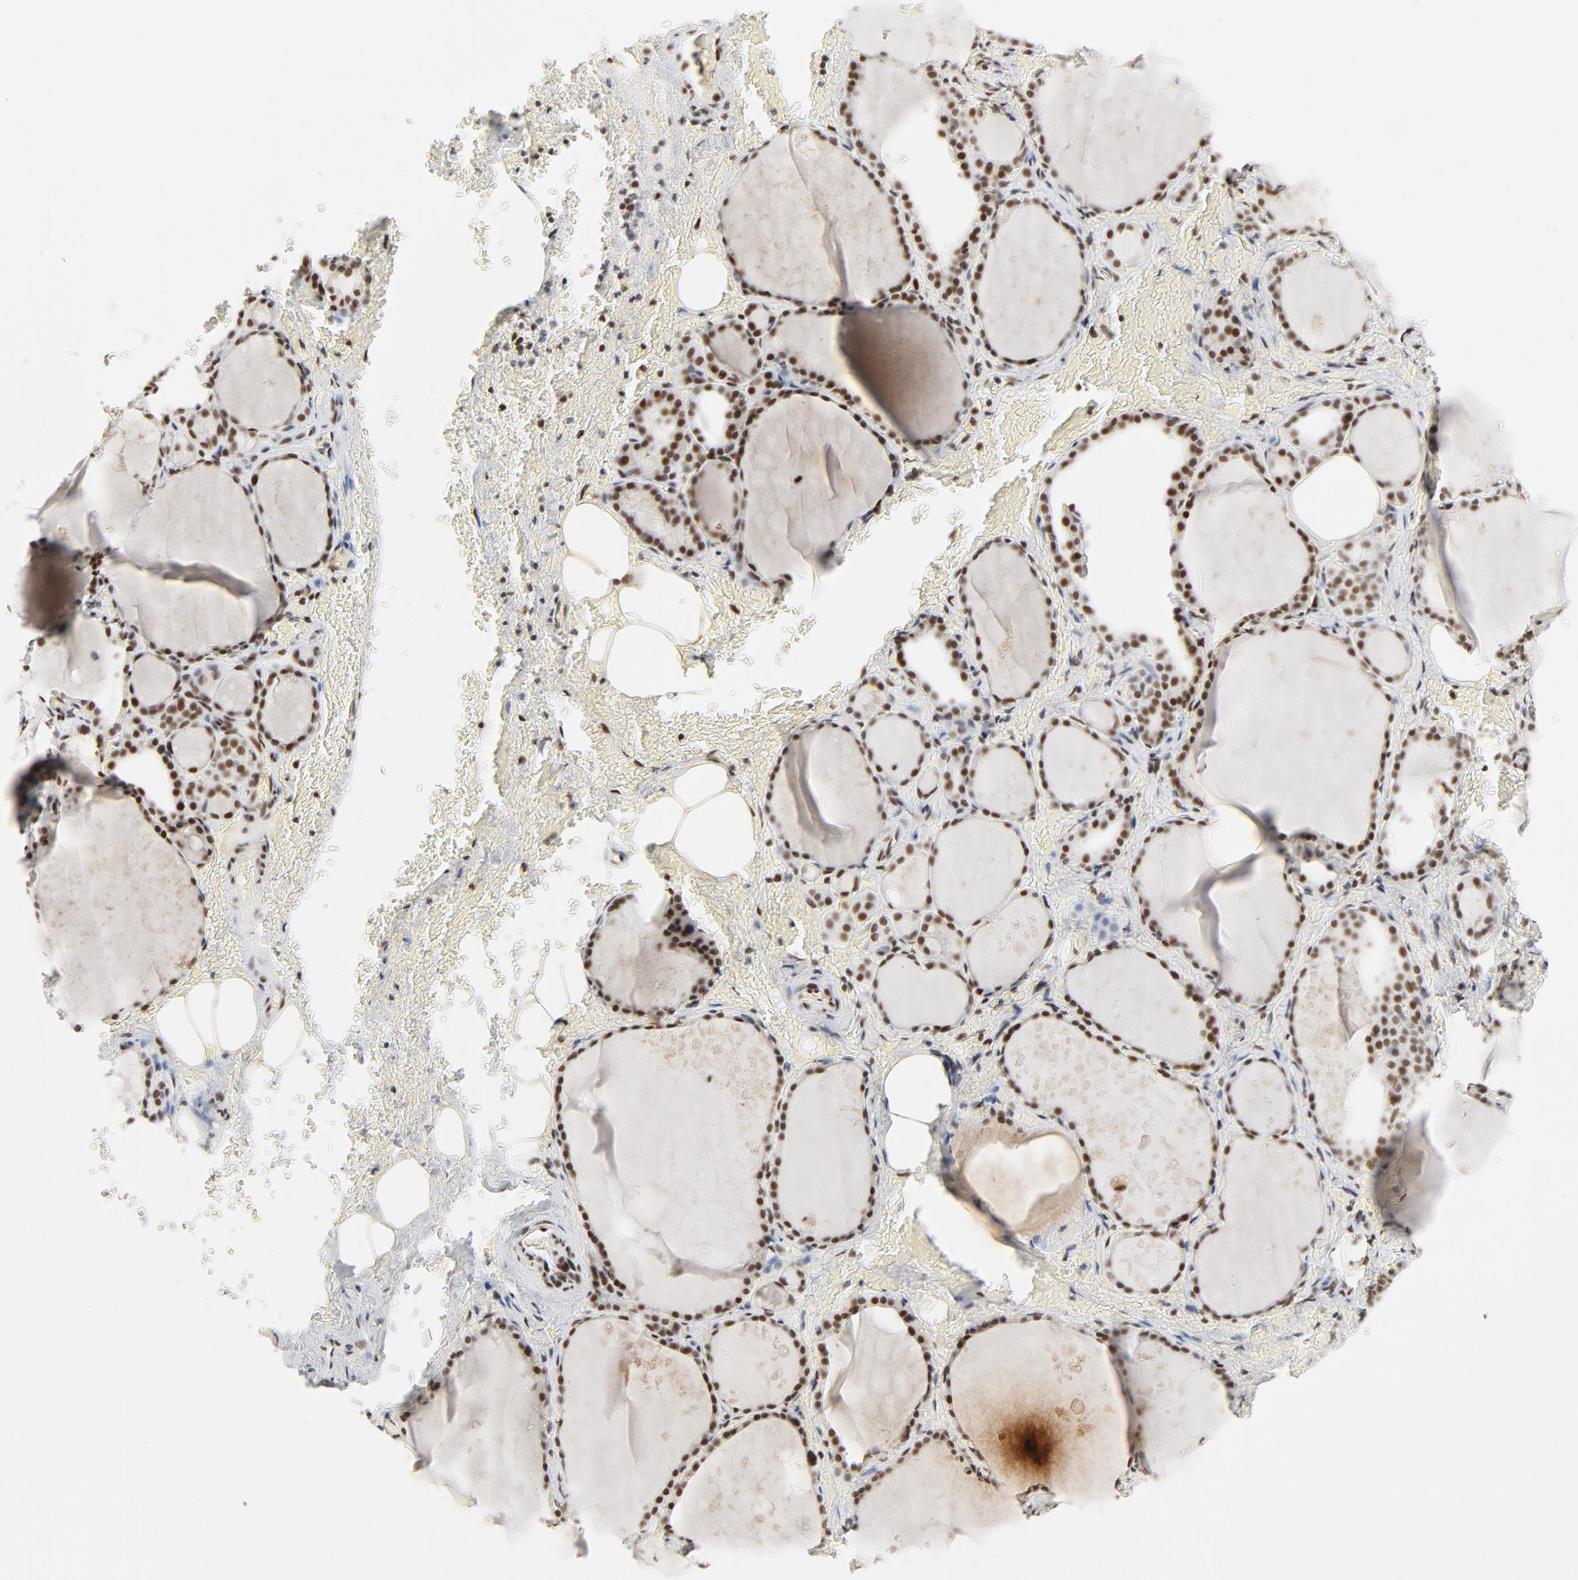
{"staining": {"intensity": "strong", "quantity": ">75%", "location": "nuclear"}, "tissue": "thyroid gland", "cell_type": "Glandular cells", "image_type": "normal", "snomed": [{"axis": "morphology", "description": "Normal tissue, NOS"}, {"axis": "topography", "description": "Thyroid gland"}], "caption": "The photomicrograph displays immunohistochemical staining of benign thyroid gland. There is strong nuclear positivity is appreciated in approximately >75% of glandular cells. The staining was performed using DAB (3,3'-diaminobenzidine), with brown indicating positive protein expression. Nuclei are stained blue with hematoxylin.", "gene": "GTF2H1", "patient": {"sex": "male", "age": 61}}